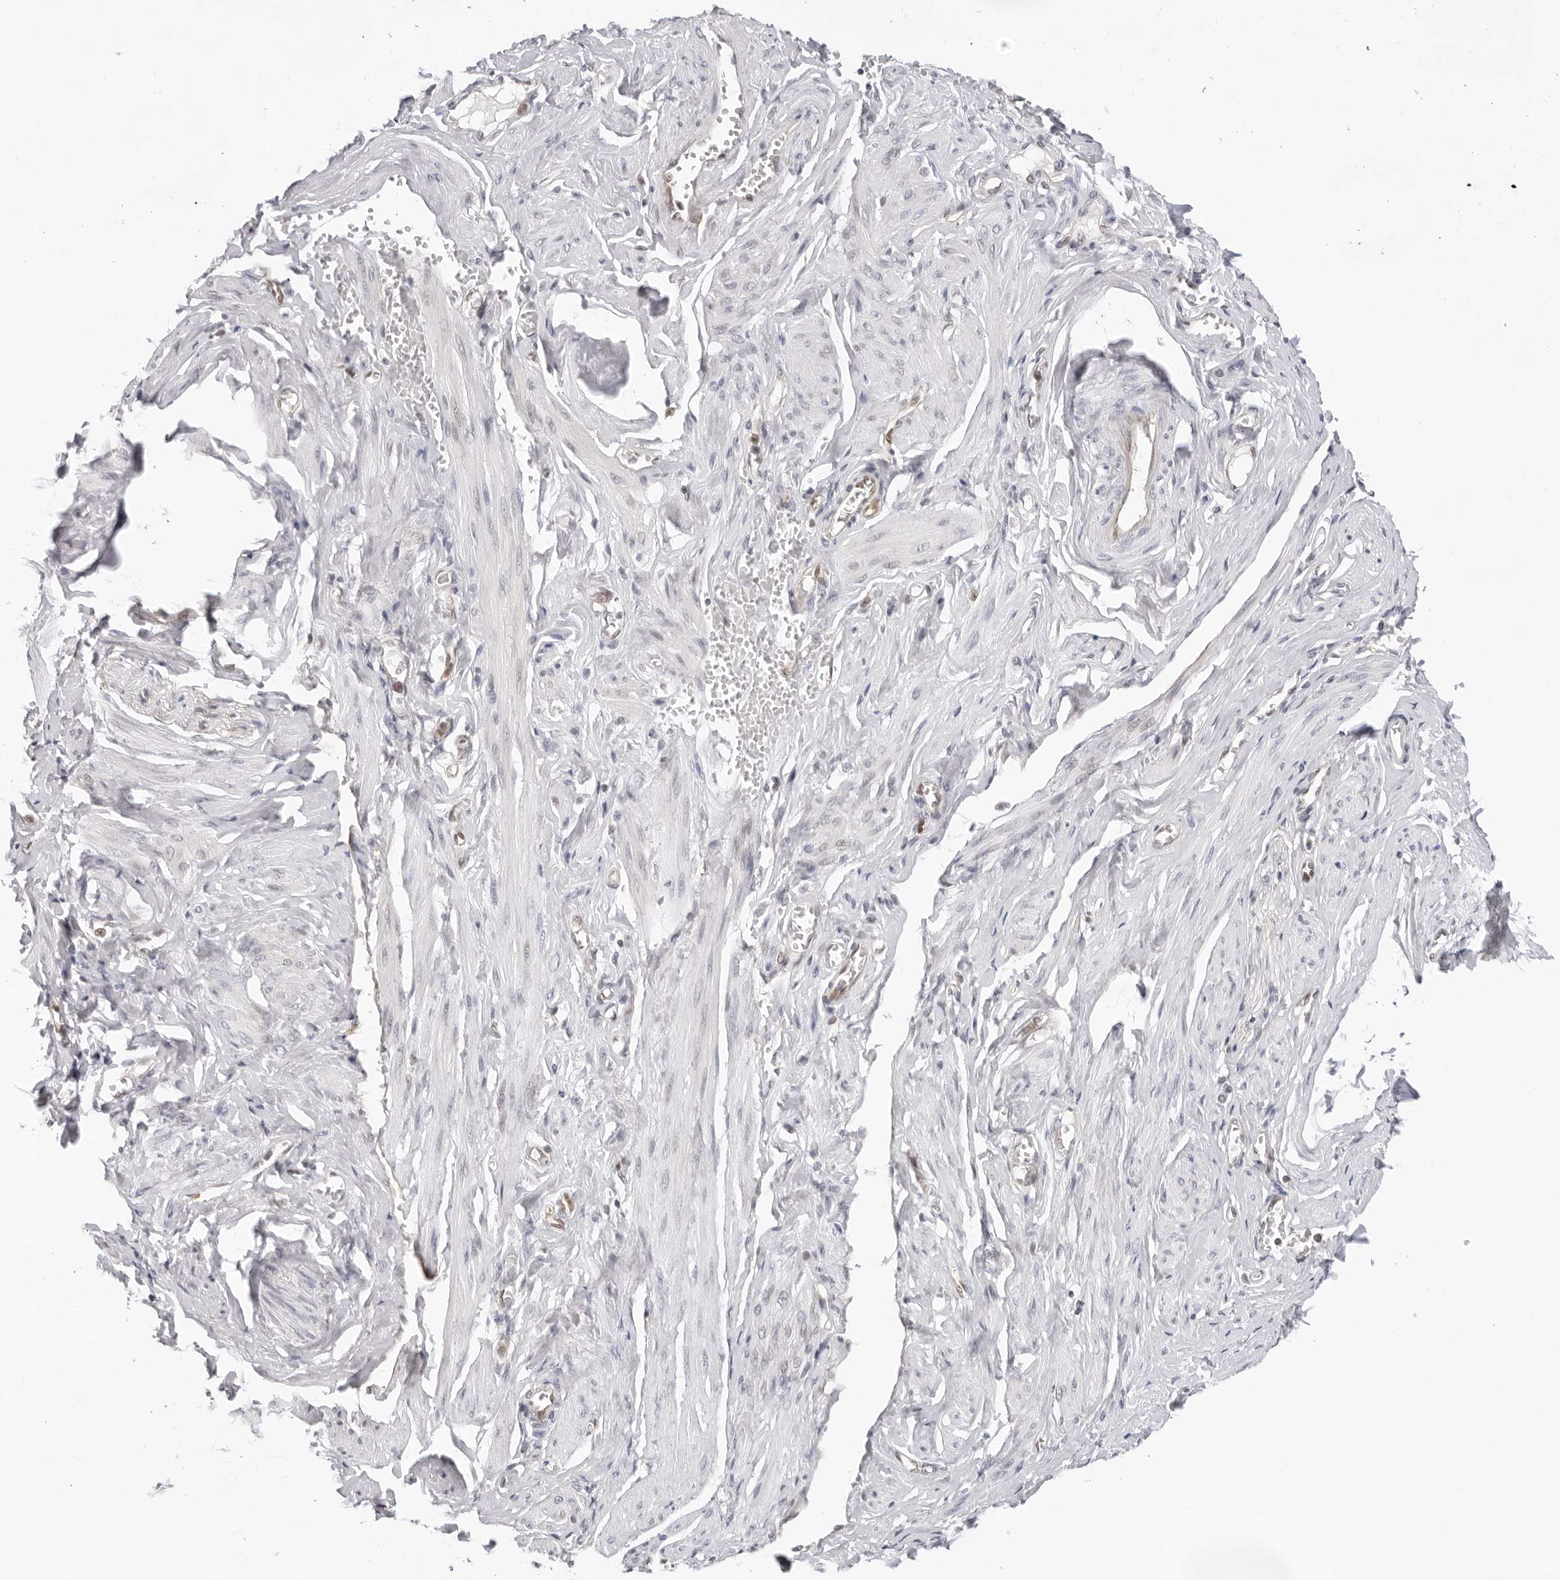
{"staining": {"intensity": "moderate", "quantity": ">75%", "location": "nuclear"}, "tissue": "adipose tissue", "cell_type": "Adipocytes", "image_type": "normal", "snomed": [{"axis": "morphology", "description": "Normal tissue, NOS"}, {"axis": "topography", "description": "Vascular tissue"}, {"axis": "topography", "description": "Fallopian tube"}, {"axis": "topography", "description": "Ovary"}], "caption": "This histopathology image exhibits benign adipose tissue stained with immunohistochemistry to label a protein in brown. The nuclear of adipocytes show moderate positivity for the protein. Nuclei are counter-stained blue.", "gene": "ITGB3BP", "patient": {"sex": "female", "age": 67}}